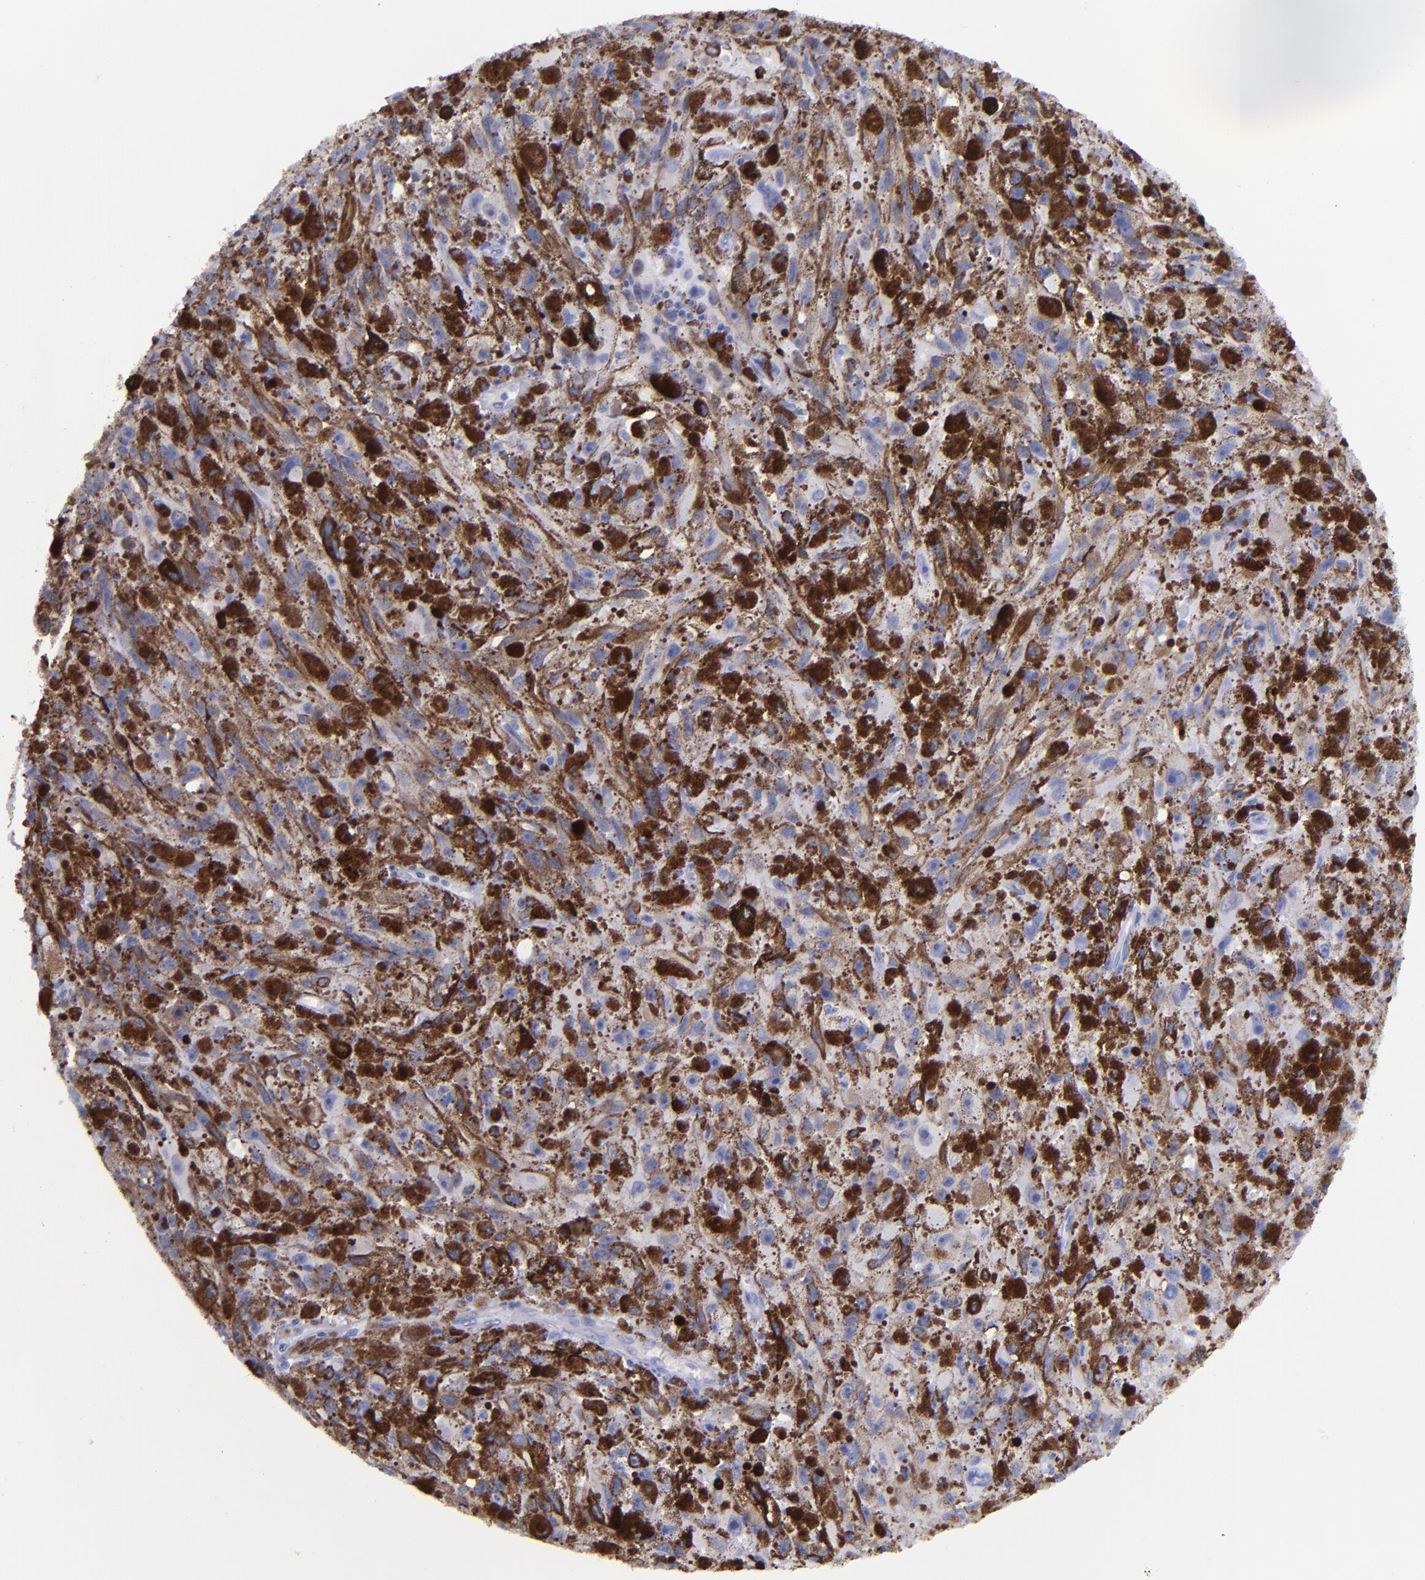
{"staining": {"intensity": "strong", "quantity": "<25%", "location": "nuclear"}, "tissue": "melanoma", "cell_type": "Tumor cells", "image_type": "cancer", "snomed": [{"axis": "morphology", "description": "Malignant melanoma, NOS"}, {"axis": "topography", "description": "Skin"}], "caption": "Strong nuclear positivity for a protein is identified in about <25% of tumor cells of malignant melanoma using immunohistochemistry (IHC).", "gene": "MCM7", "patient": {"sex": "male", "age": 57}}